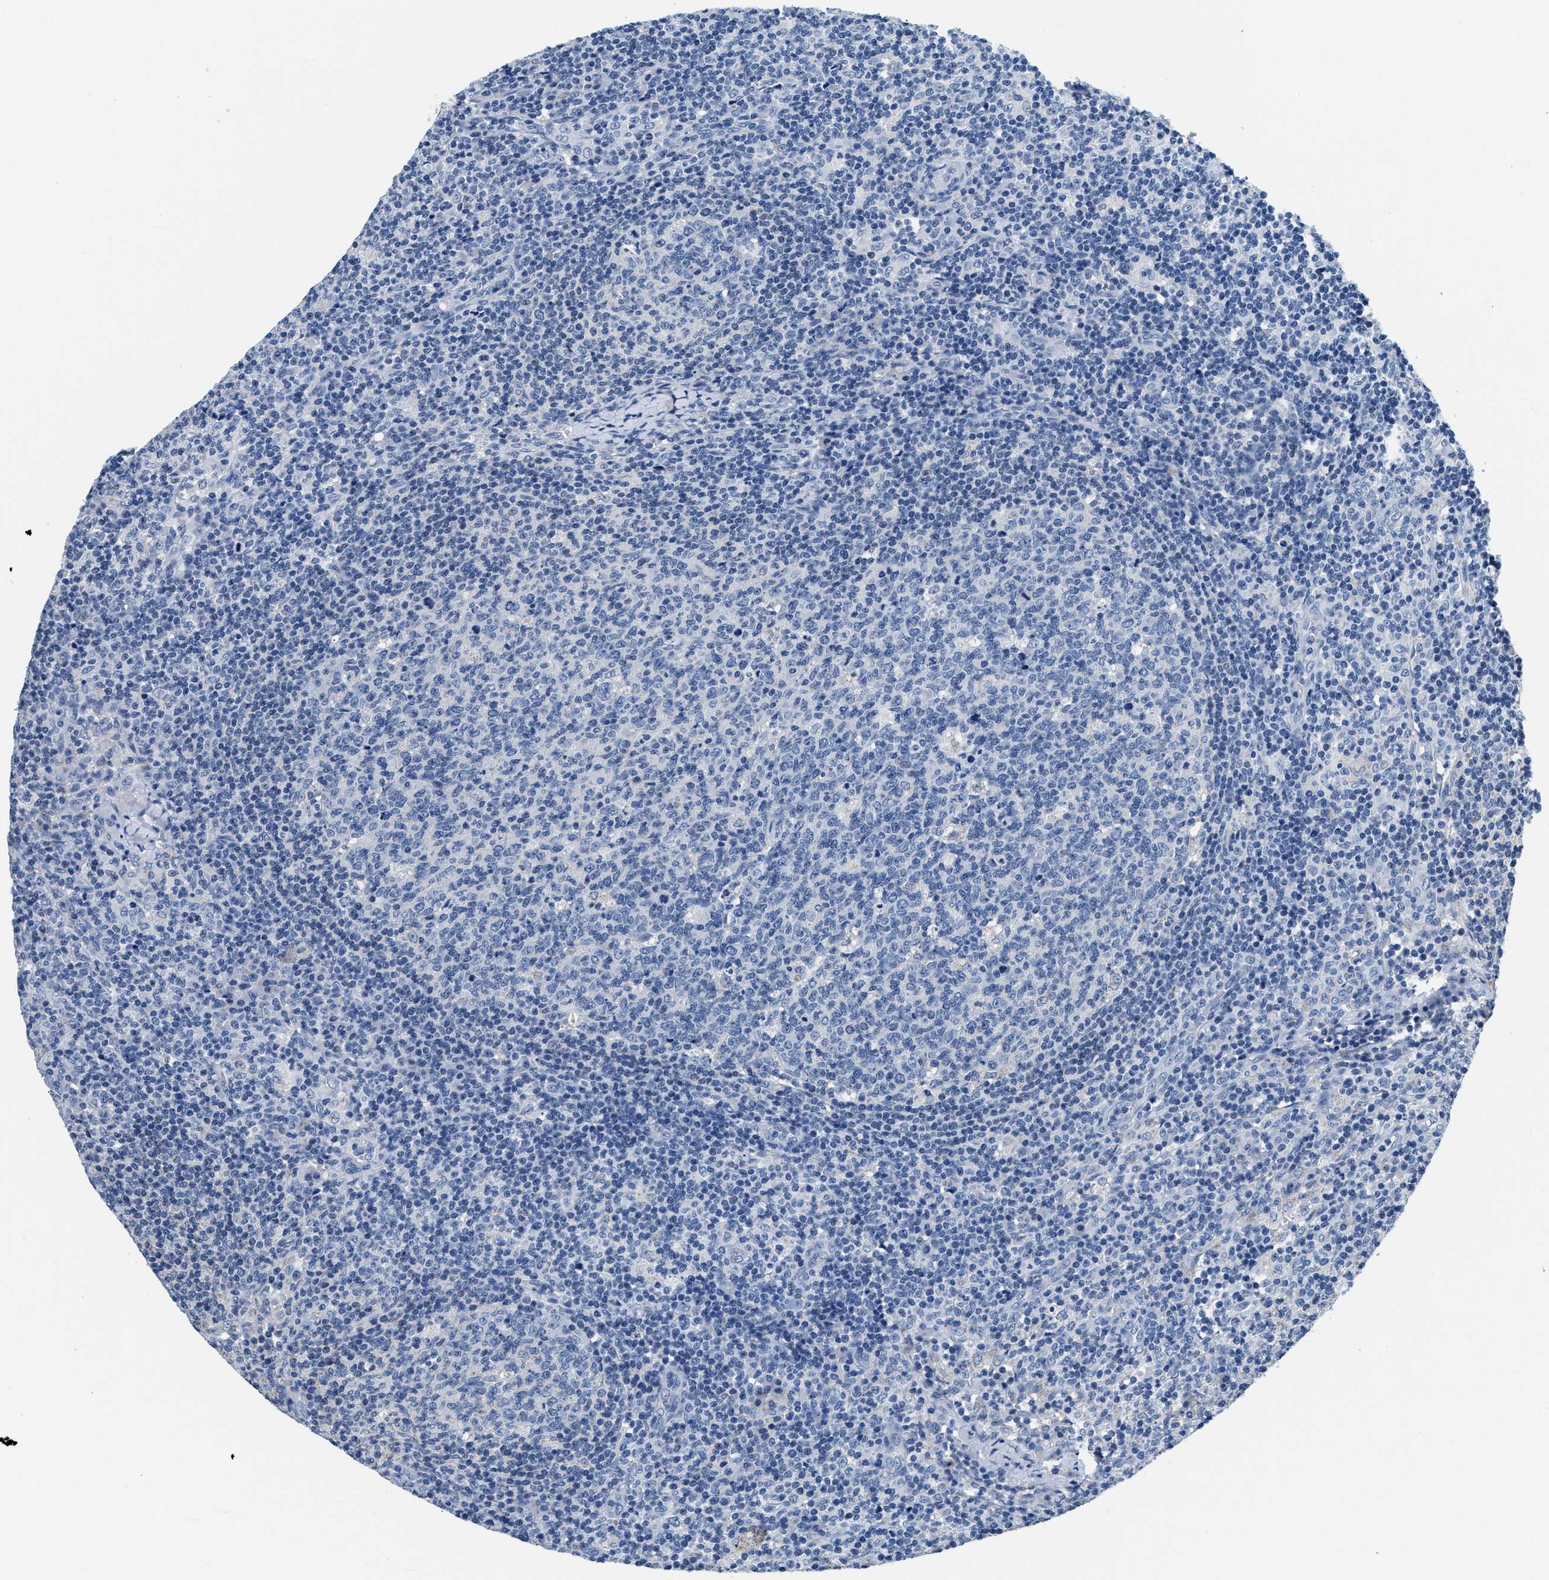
{"staining": {"intensity": "negative", "quantity": "none", "location": "none"}, "tissue": "lymph node", "cell_type": "Germinal center cells", "image_type": "normal", "snomed": [{"axis": "morphology", "description": "Normal tissue, NOS"}, {"axis": "morphology", "description": "Inflammation, NOS"}, {"axis": "topography", "description": "Lymph node"}], "caption": "The image displays no significant expression in germinal center cells of lymph node.", "gene": "PCK2", "patient": {"sex": "male", "age": 55}}